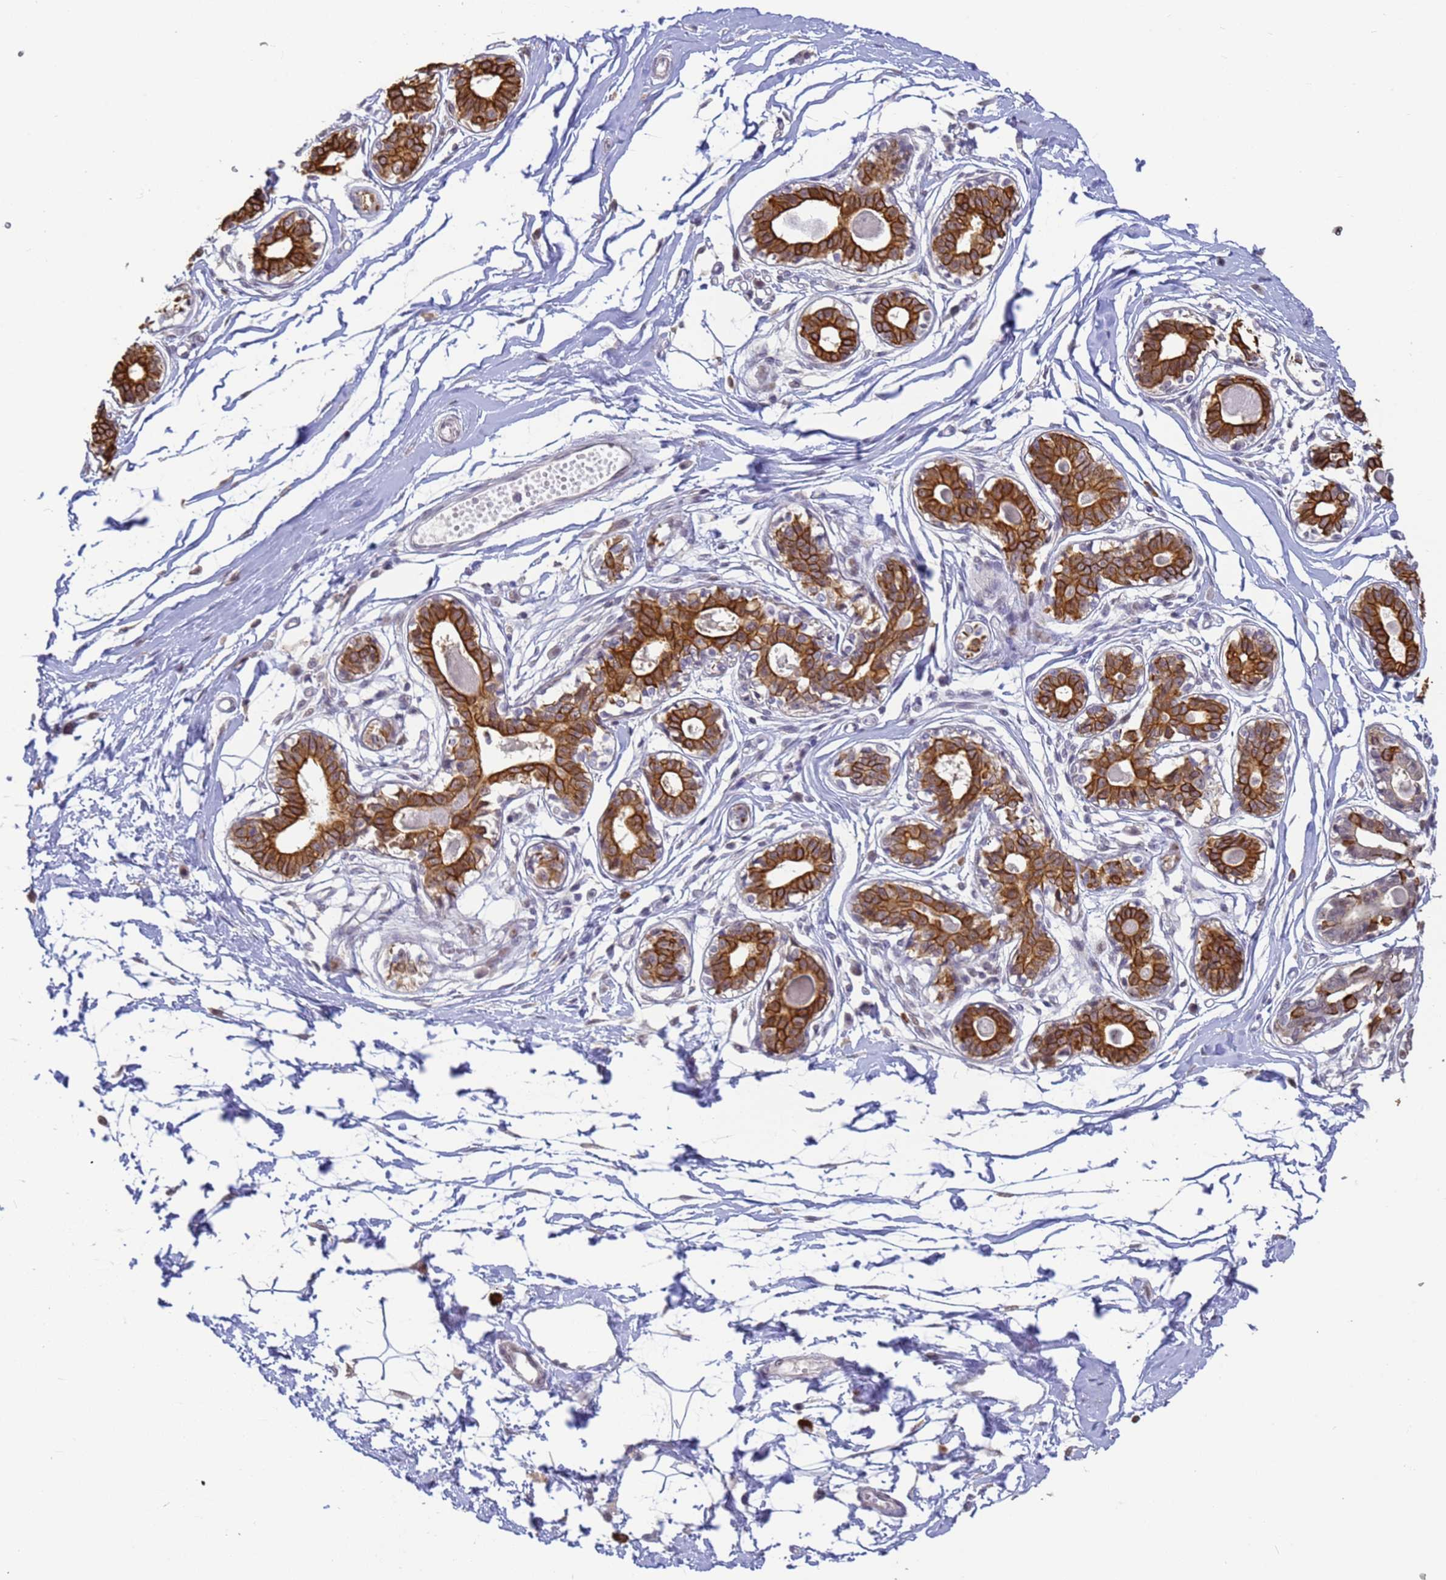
{"staining": {"intensity": "negative", "quantity": "none", "location": "none"}, "tissue": "breast", "cell_type": "Adipocytes", "image_type": "normal", "snomed": [{"axis": "morphology", "description": "Normal tissue, NOS"}, {"axis": "topography", "description": "Breast"}], "caption": "Photomicrograph shows no protein expression in adipocytes of benign breast. (Brightfield microscopy of DAB (3,3'-diaminobenzidine) immunohistochemistry at high magnification).", "gene": "VWA3A", "patient": {"sex": "female", "age": 45}}